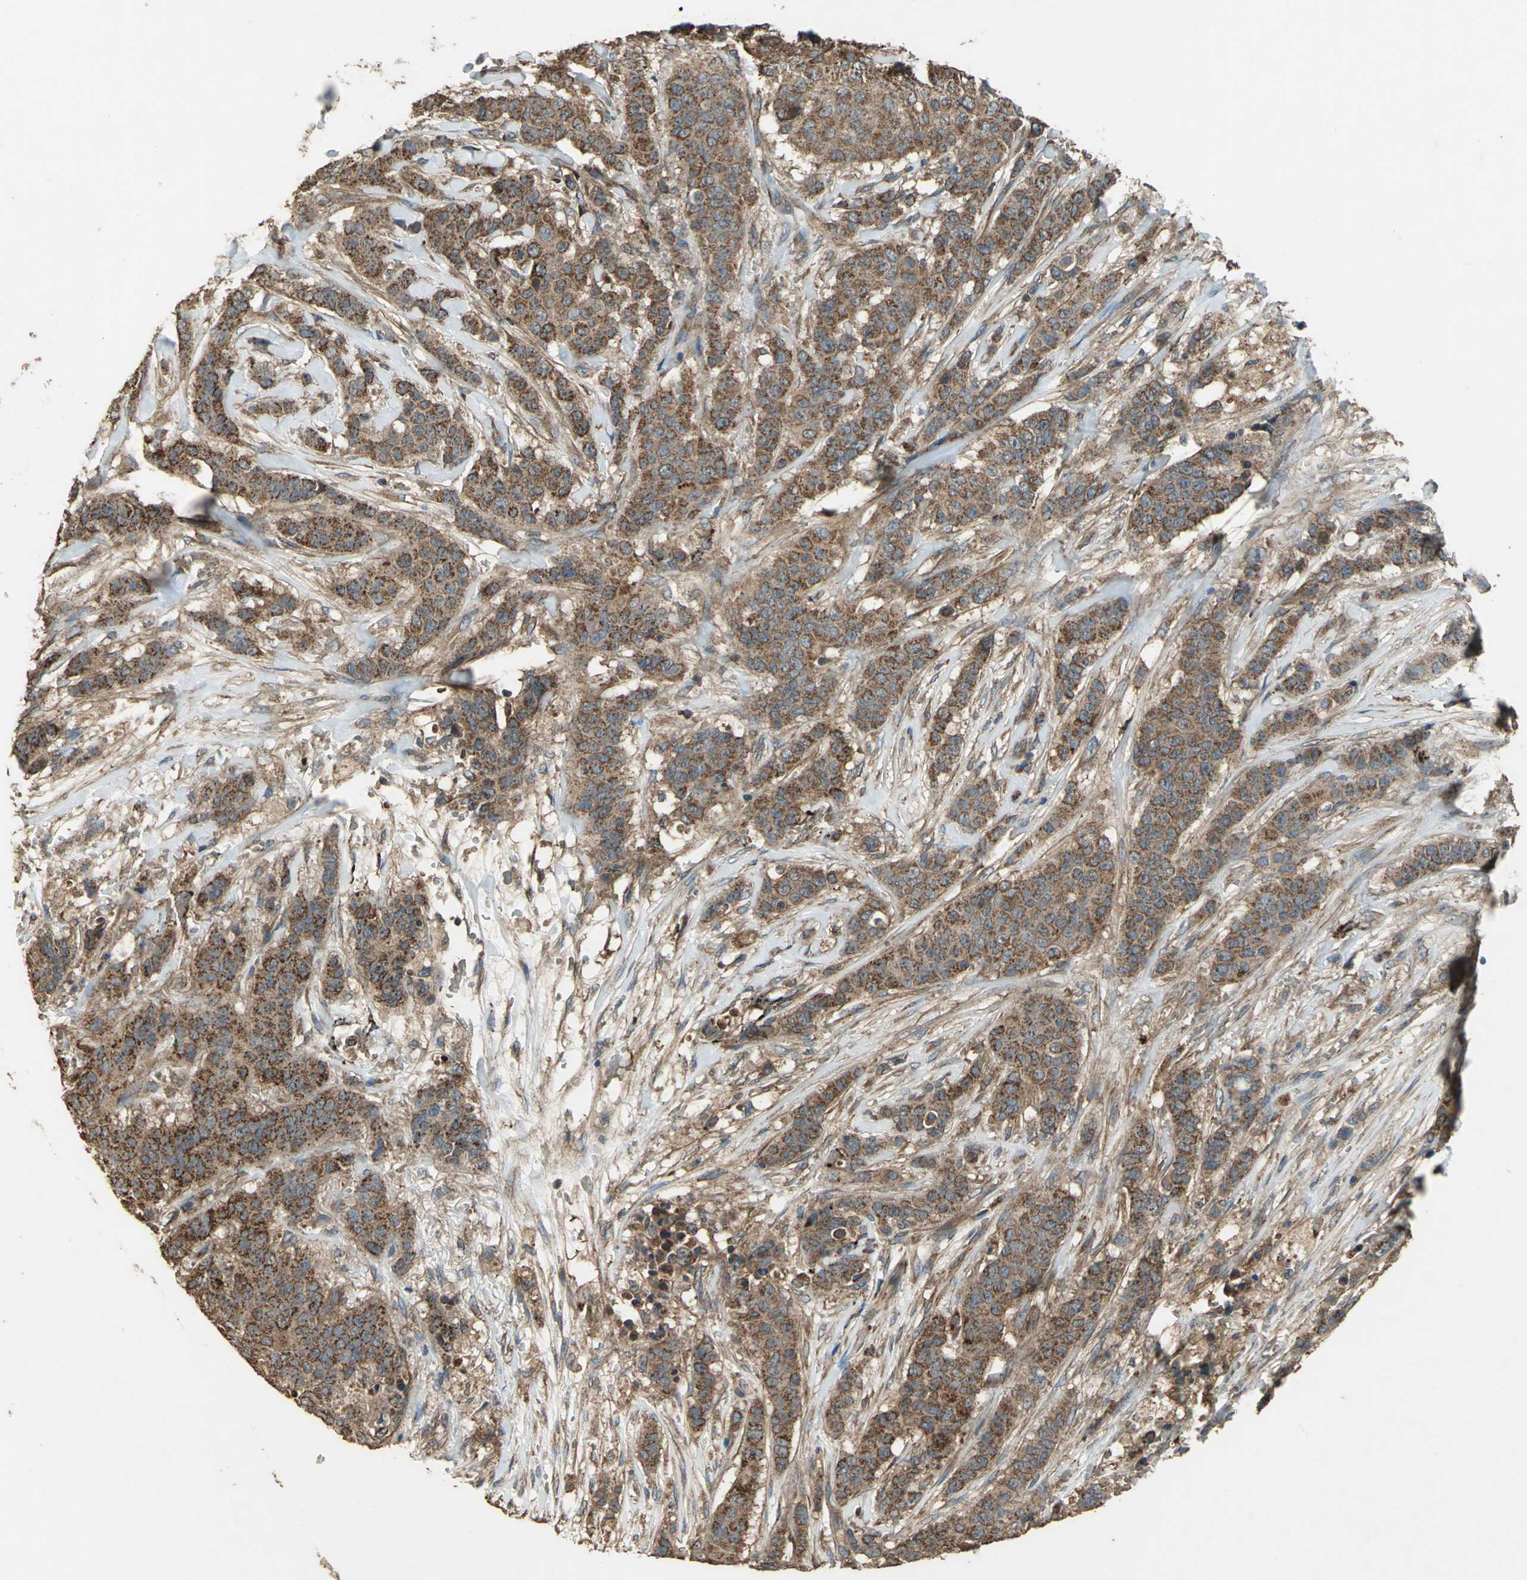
{"staining": {"intensity": "strong", "quantity": ">75%", "location": "cytoplasmic/membranous"}, "tissue": "breast cancer", "cell_type": "Tumor cells", "image_type": "cancer", "snomed": [{"axis": "morphology", "description": "Duct carcinoma"}, {"axis": "topography", "description": "Breast"}], "caption": "Immunohistochemistry image of invasive ductal carcinoma (breast) stained for a protein (brown), which demonstrates high levels of strong cytoplasmic/membranous positivity in about >75% of tumor cells.", "gene": "POLRMT", "patient": {"sex": "female", "age": 40}}